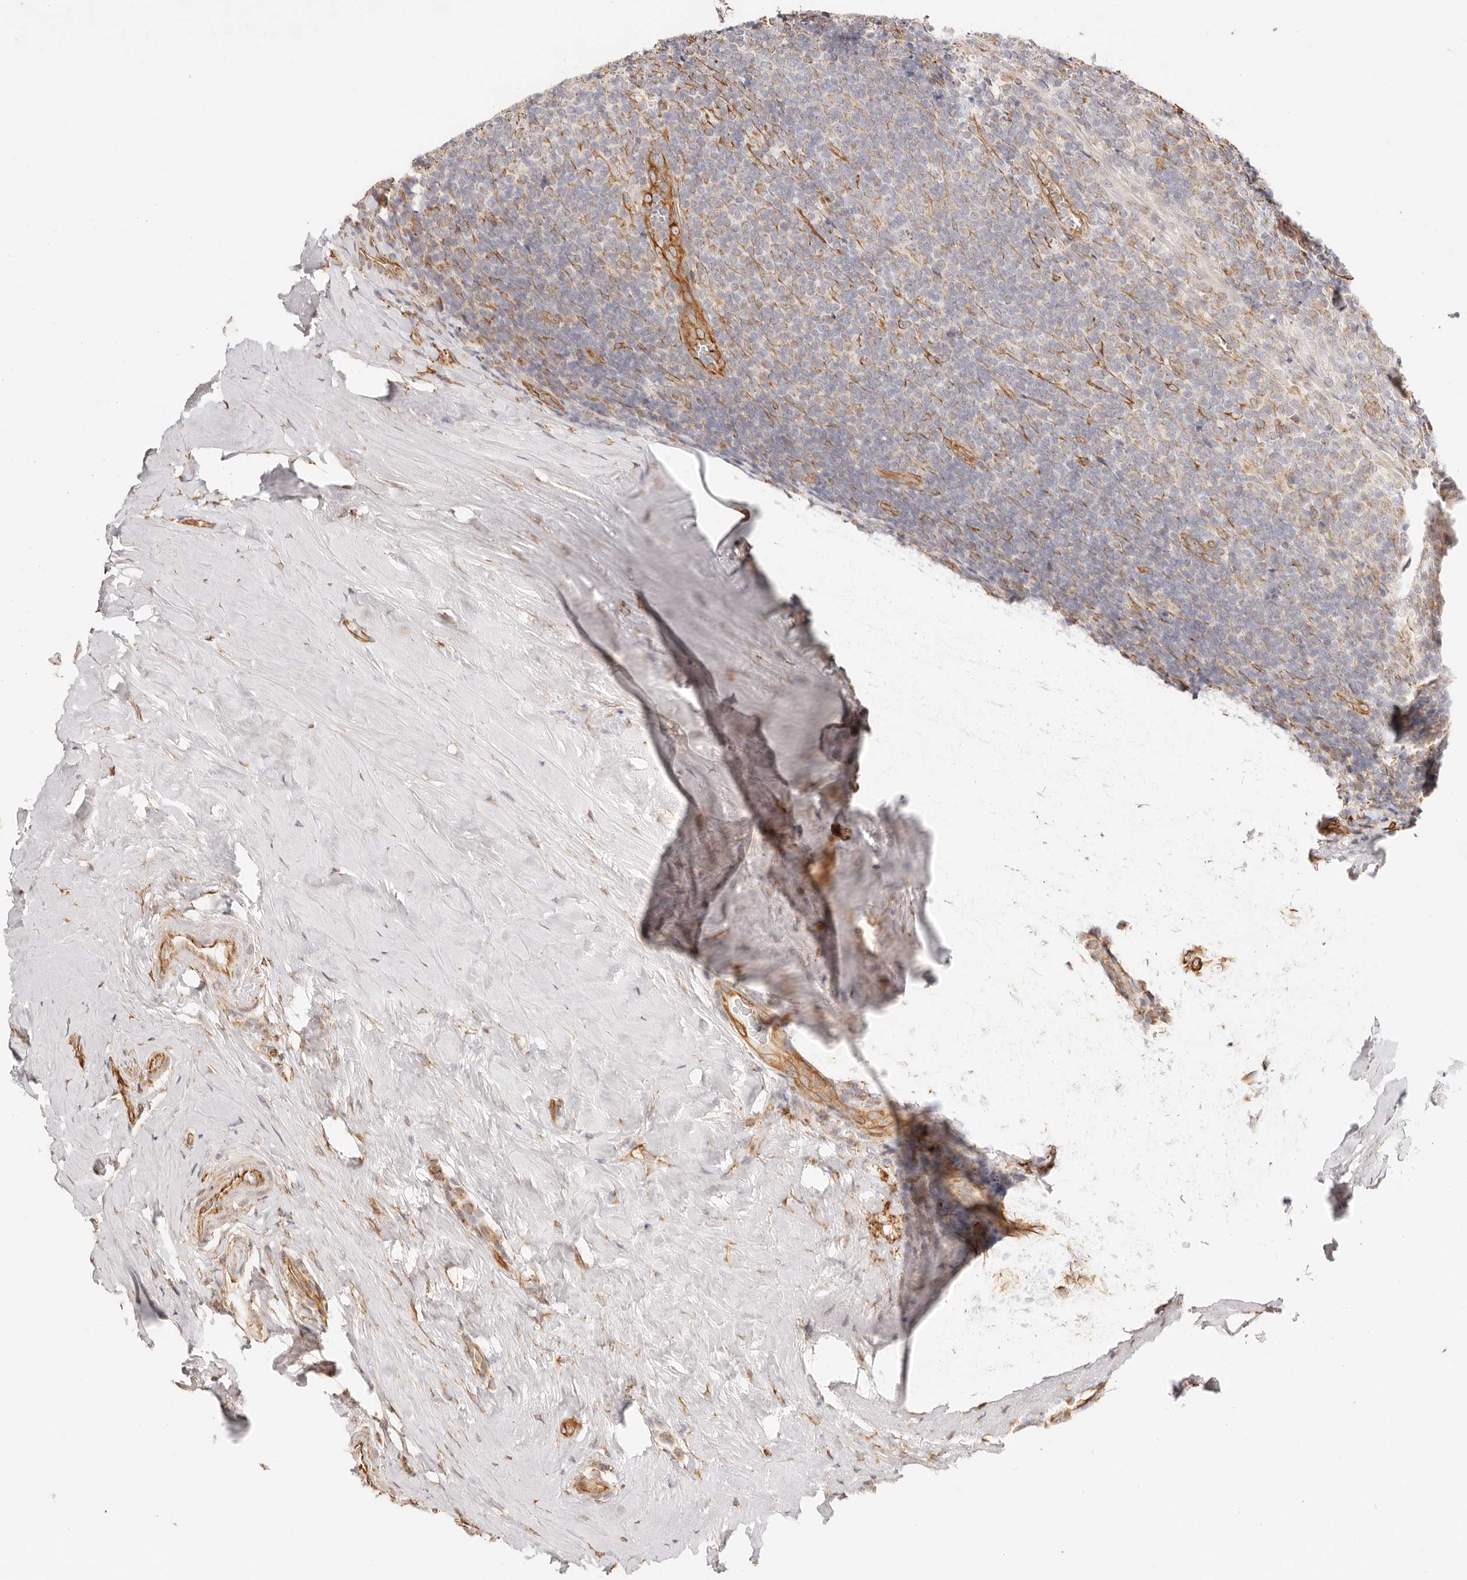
{"staining": {"intensity": "moderate", "quantity": "<25%", "location": "cytoplasmic/membranous"}, "tissue": "tonsil", "cell_type": "Germinal center cells", "image_type": "normal", "snomed": [{"axis": "morphology", "description": "Normal tissue, NOS"}, {"axis": "topography", "description": "Tonsil"}], "caption": "High-power microscopy captured an immunohistochemistry image of benign tonsil, revealing moderate cytoplasmic/membranous expression in approximately <25% of germinal center cells.", "gene": "ZC3H11A", "patient": {"sex": "male", "age": 37}}